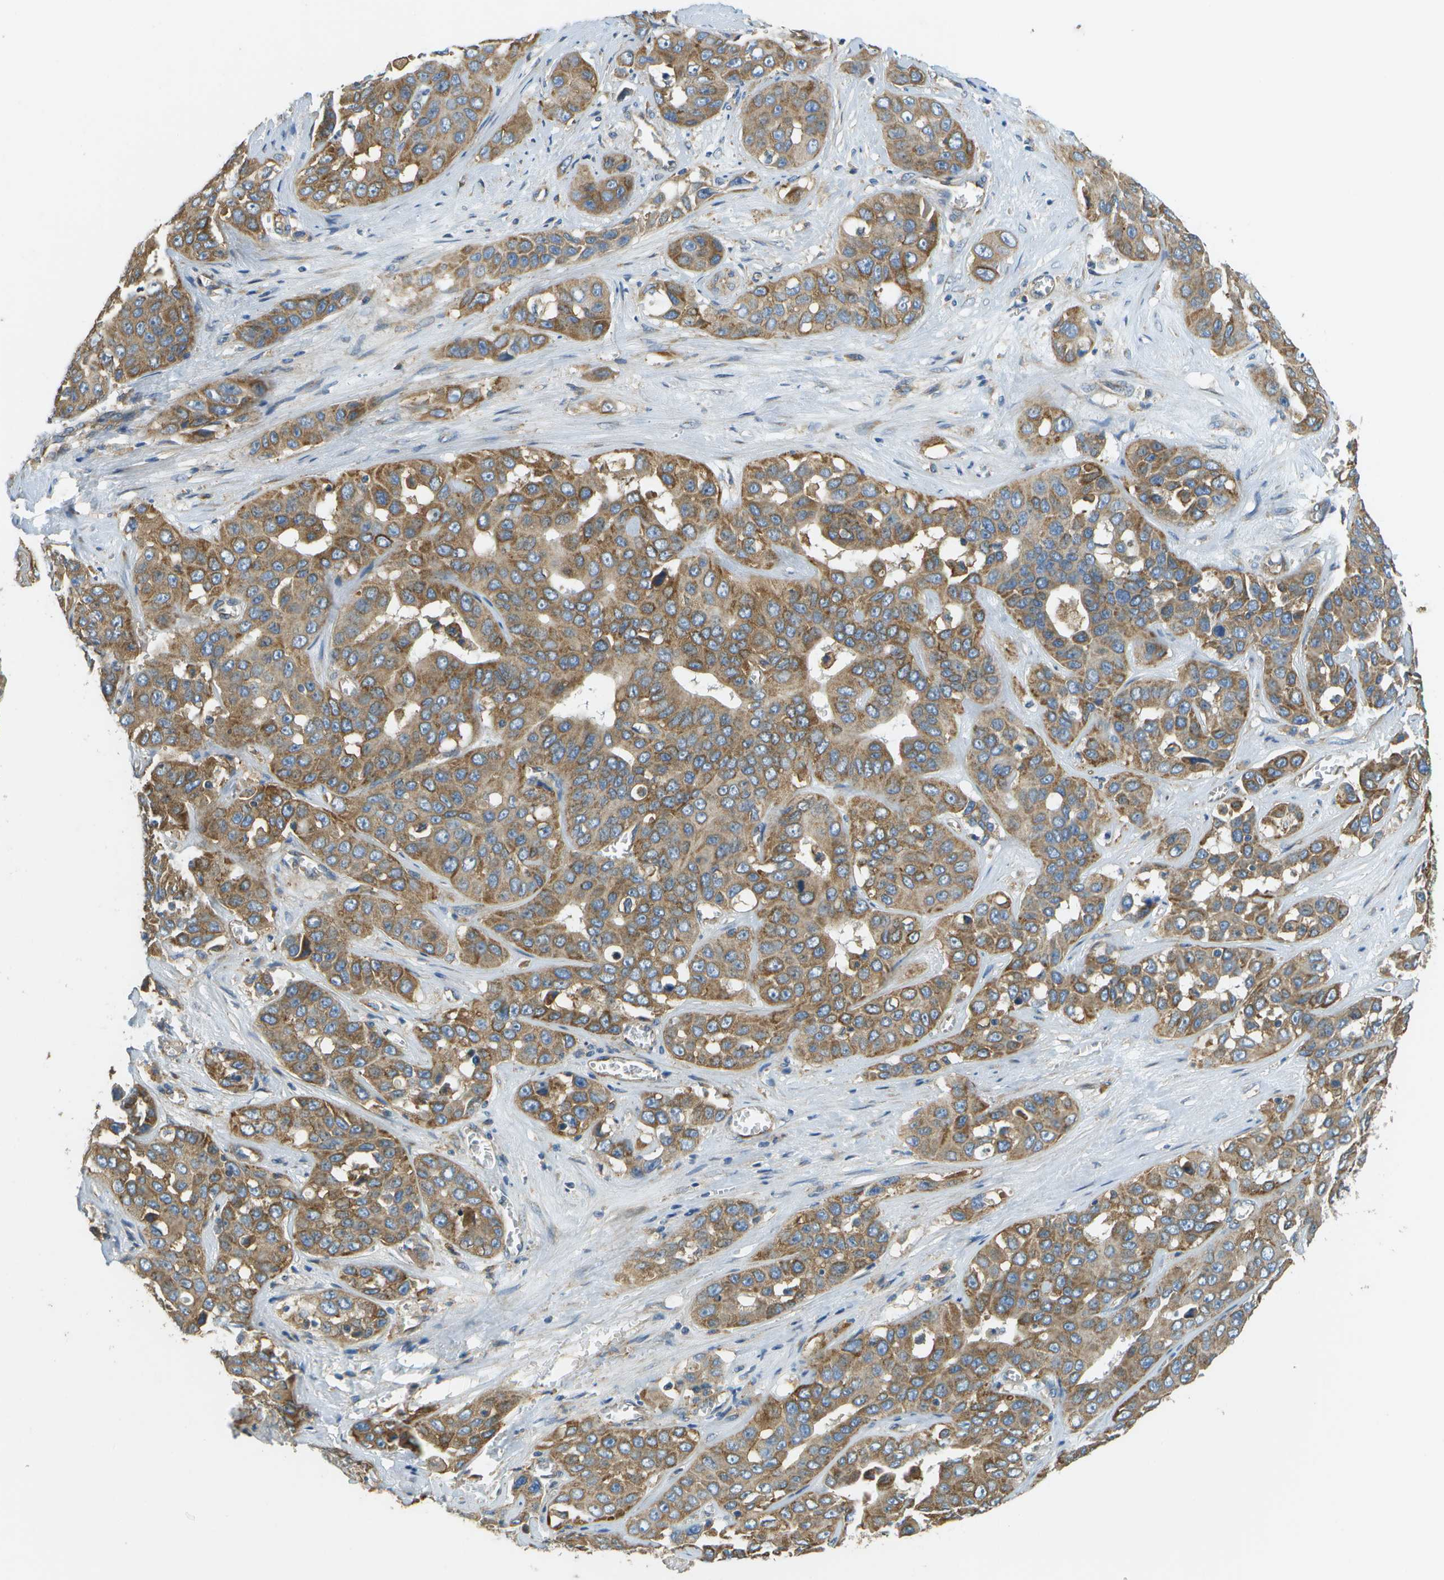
{"staining": {"intensity": "moderate", "quantity": ">75%", "location": "cytoplasmic/membranous"}, "tissue": "liver cancer", "cell_type": "Tumor cells", "image_type": "cancer", "snomed": [{"axis": "morphology", "description": "Cholangiocarcinoma"}, {"axis": "topography", "description": "Liver"}], "caption": "Human liver cholangiocarcinoma stained with a brown dye reveals moderate cytoplasmic/membranous positive positivity in approximately >75% of tumor cells.", "gene": "CLTC", "patient": {"sex": "female", "age": 52}}